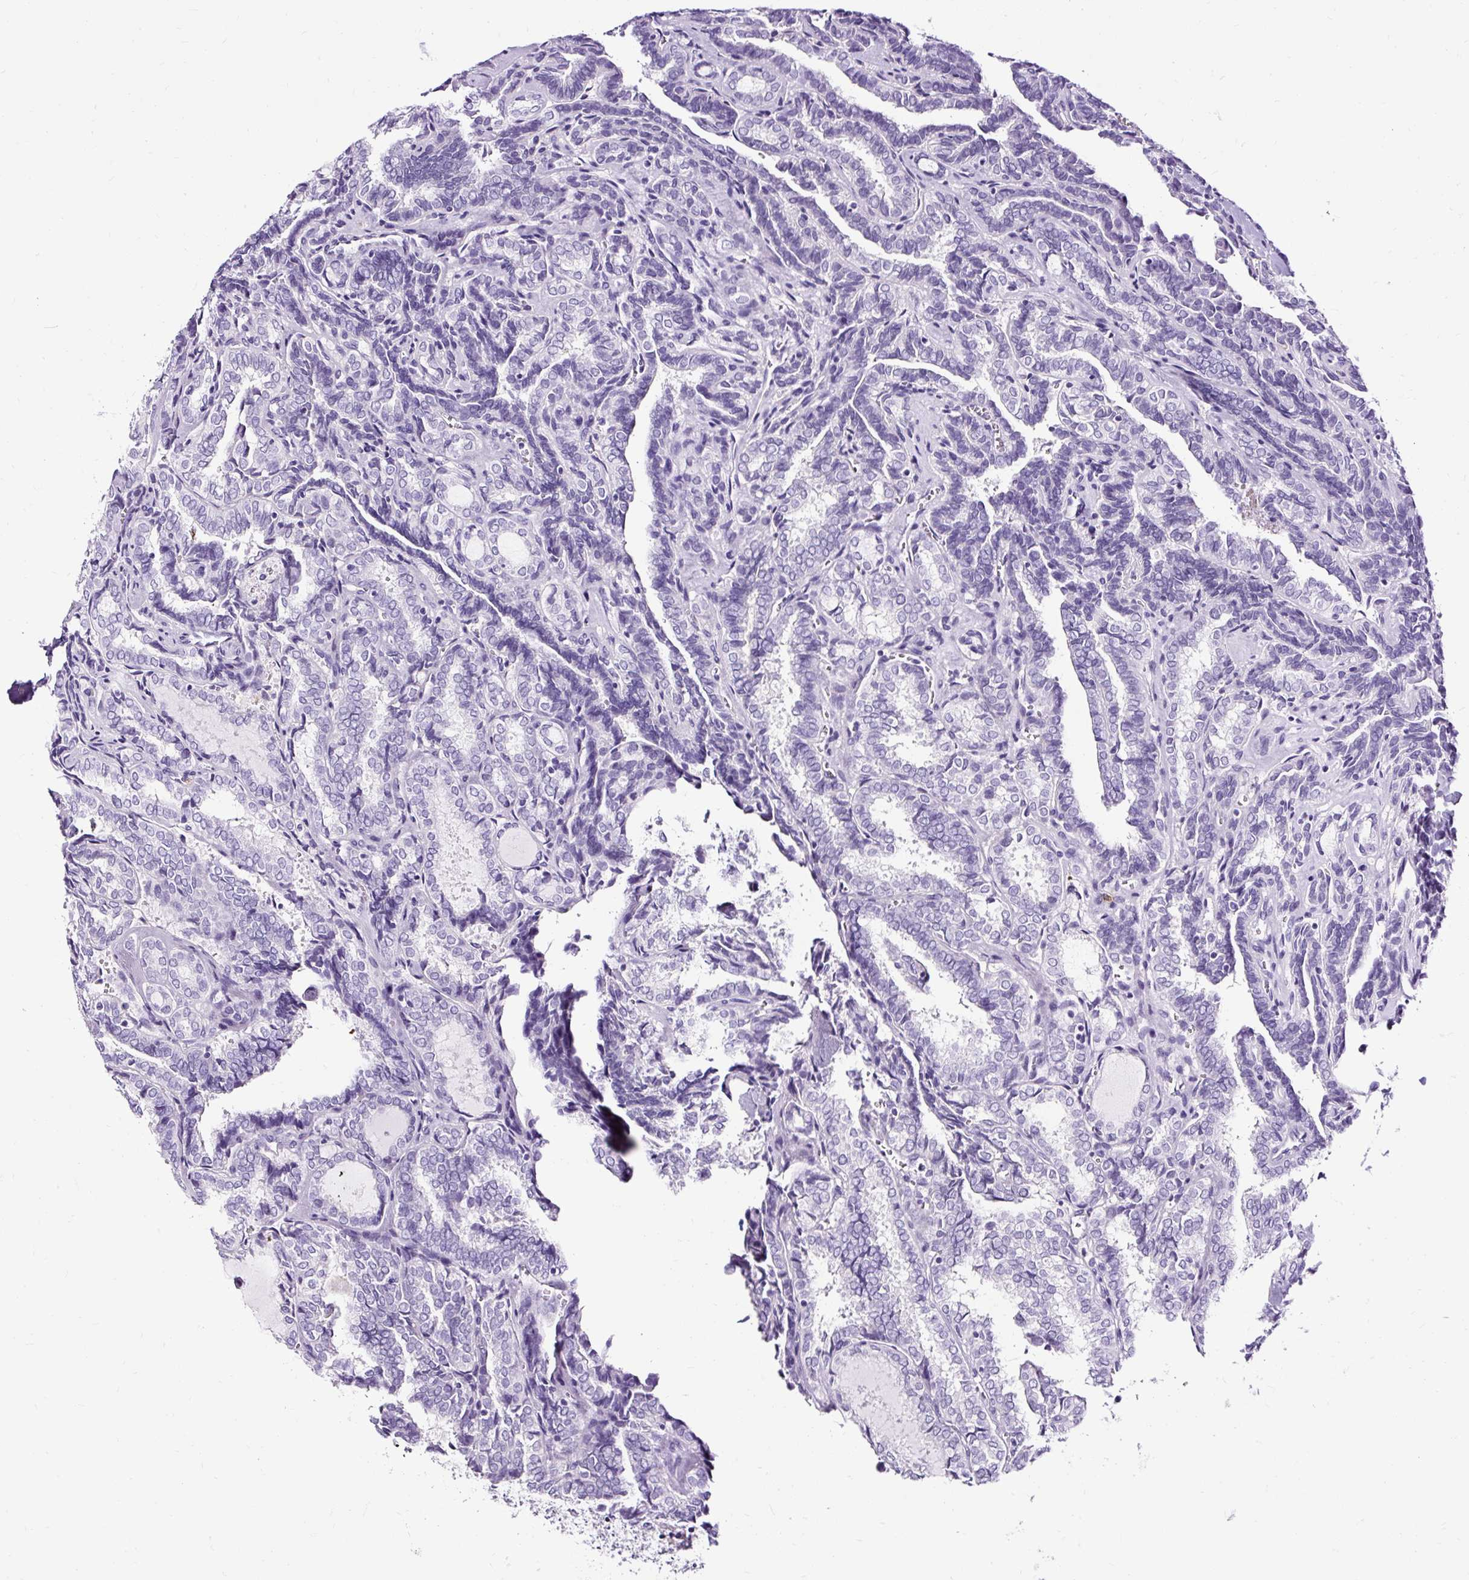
{"staining": {"intensity": "negative", "quantity": "none", "location": "none"}, "tissue": "thyroid cancer", "cell_type": "Tumor cells", "image_type": "cancer", "snomed": [{"axis": "morphology", "description": "Papillary adenocarcinoma, NOS"}, {"axis": "topography", "description": "Thyroid gland"}], "caption": "Tumor cells are negative for brown protein staining in papillary adenocarcinoma (thyroid).", "gene": "SLC7A8", "patient": {"sex": "female", "age": 30}}